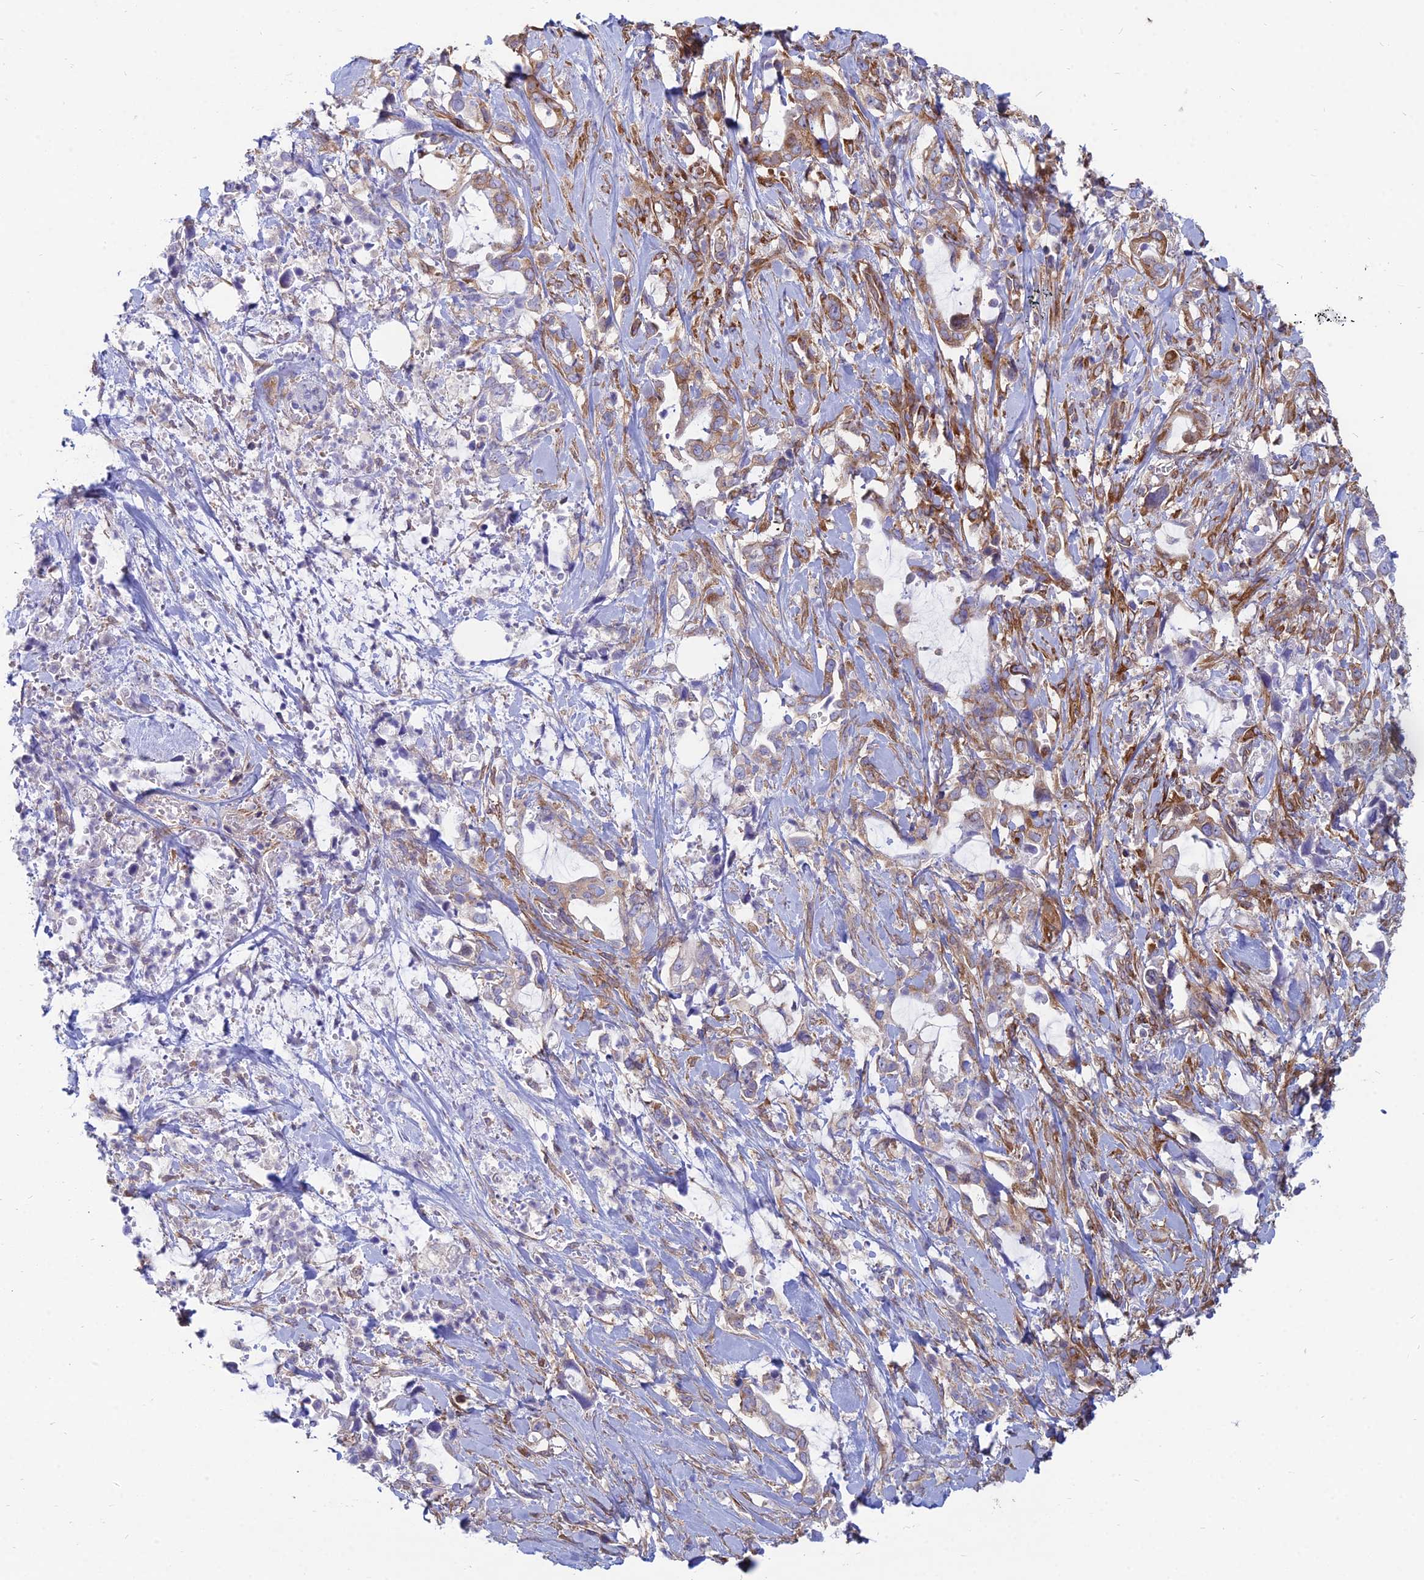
{"staining": {"intensity": "moderate", "quantity": ">75%", "location": "cytoplasmic/membranous"}, "tissue": "pancreatic cancer", "cell_type": "Tumor cells", "image_type": "cancer", "snomed": [{"axis": "morphology", "description": "Adenocarcinoma, NOS"}, {"axis": "topography", "description": "Pancreas"}], "caption": "High-power microscopy captured an immunohistochemistry (IHC) histopathology image of pancreatic cancer, revealing moderate cytoplasmic/membranous expression in approximately >75% of tumor cells.", "gene": "TXLNA", "patient": {"sex": "female", "age": 61}}